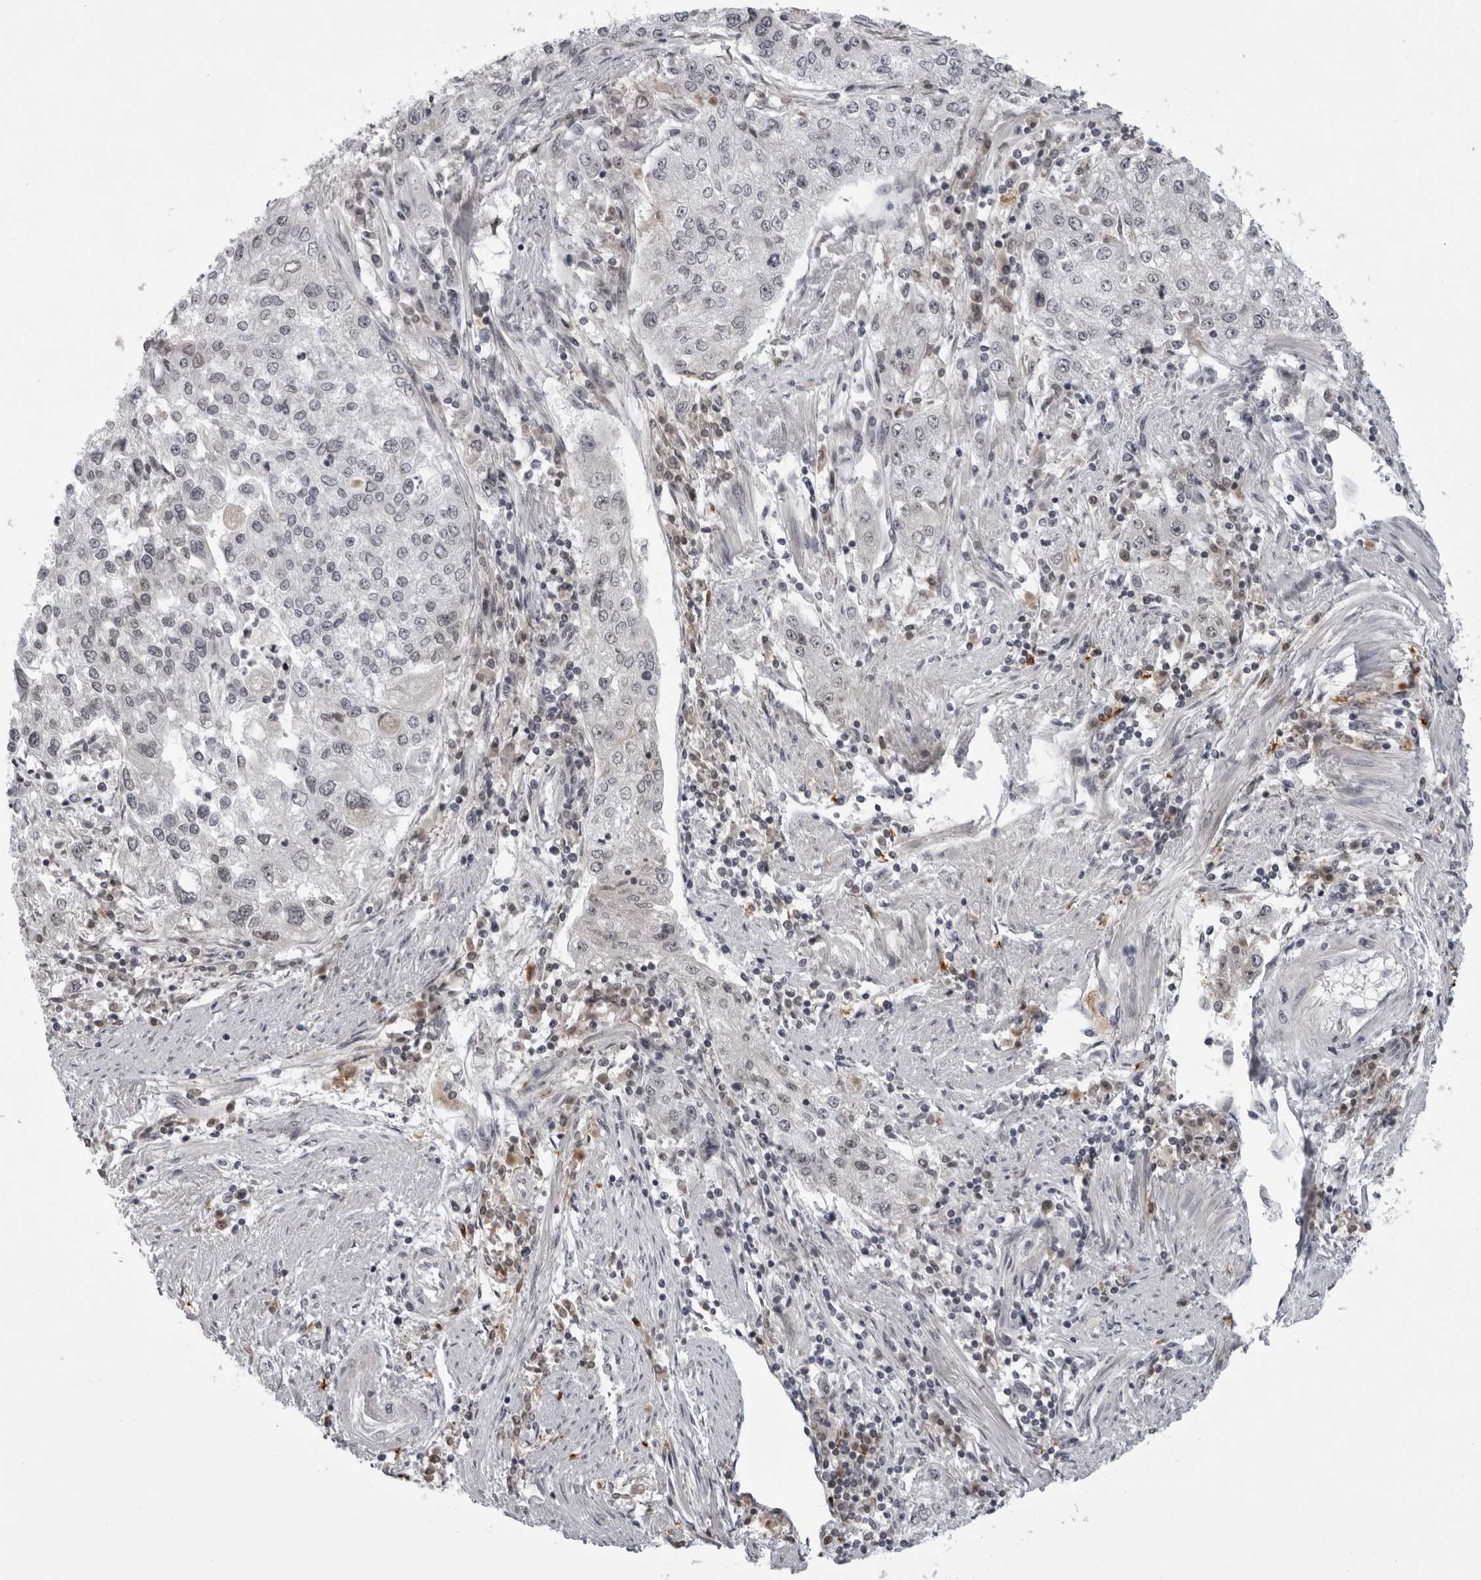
{"staining": {"intensity": "weak", "quantity": "<25%", "location": "nuclear"}, "tissue": "endometrial cancer", "cell_type": "Tumor cells", "image_type": "cancer", "snomed": [{"axis": "morphology", "description": "Adenocarcinoma, NOS"}, {"axis": "topography", "description": "Endometrium"}], "caption": "Protein analysis of endometrial adenocarcinoma displays no significant staining in tumor cells.", "gene": "EXOSC10", "patient": {"sex": "female", "age": 49}}